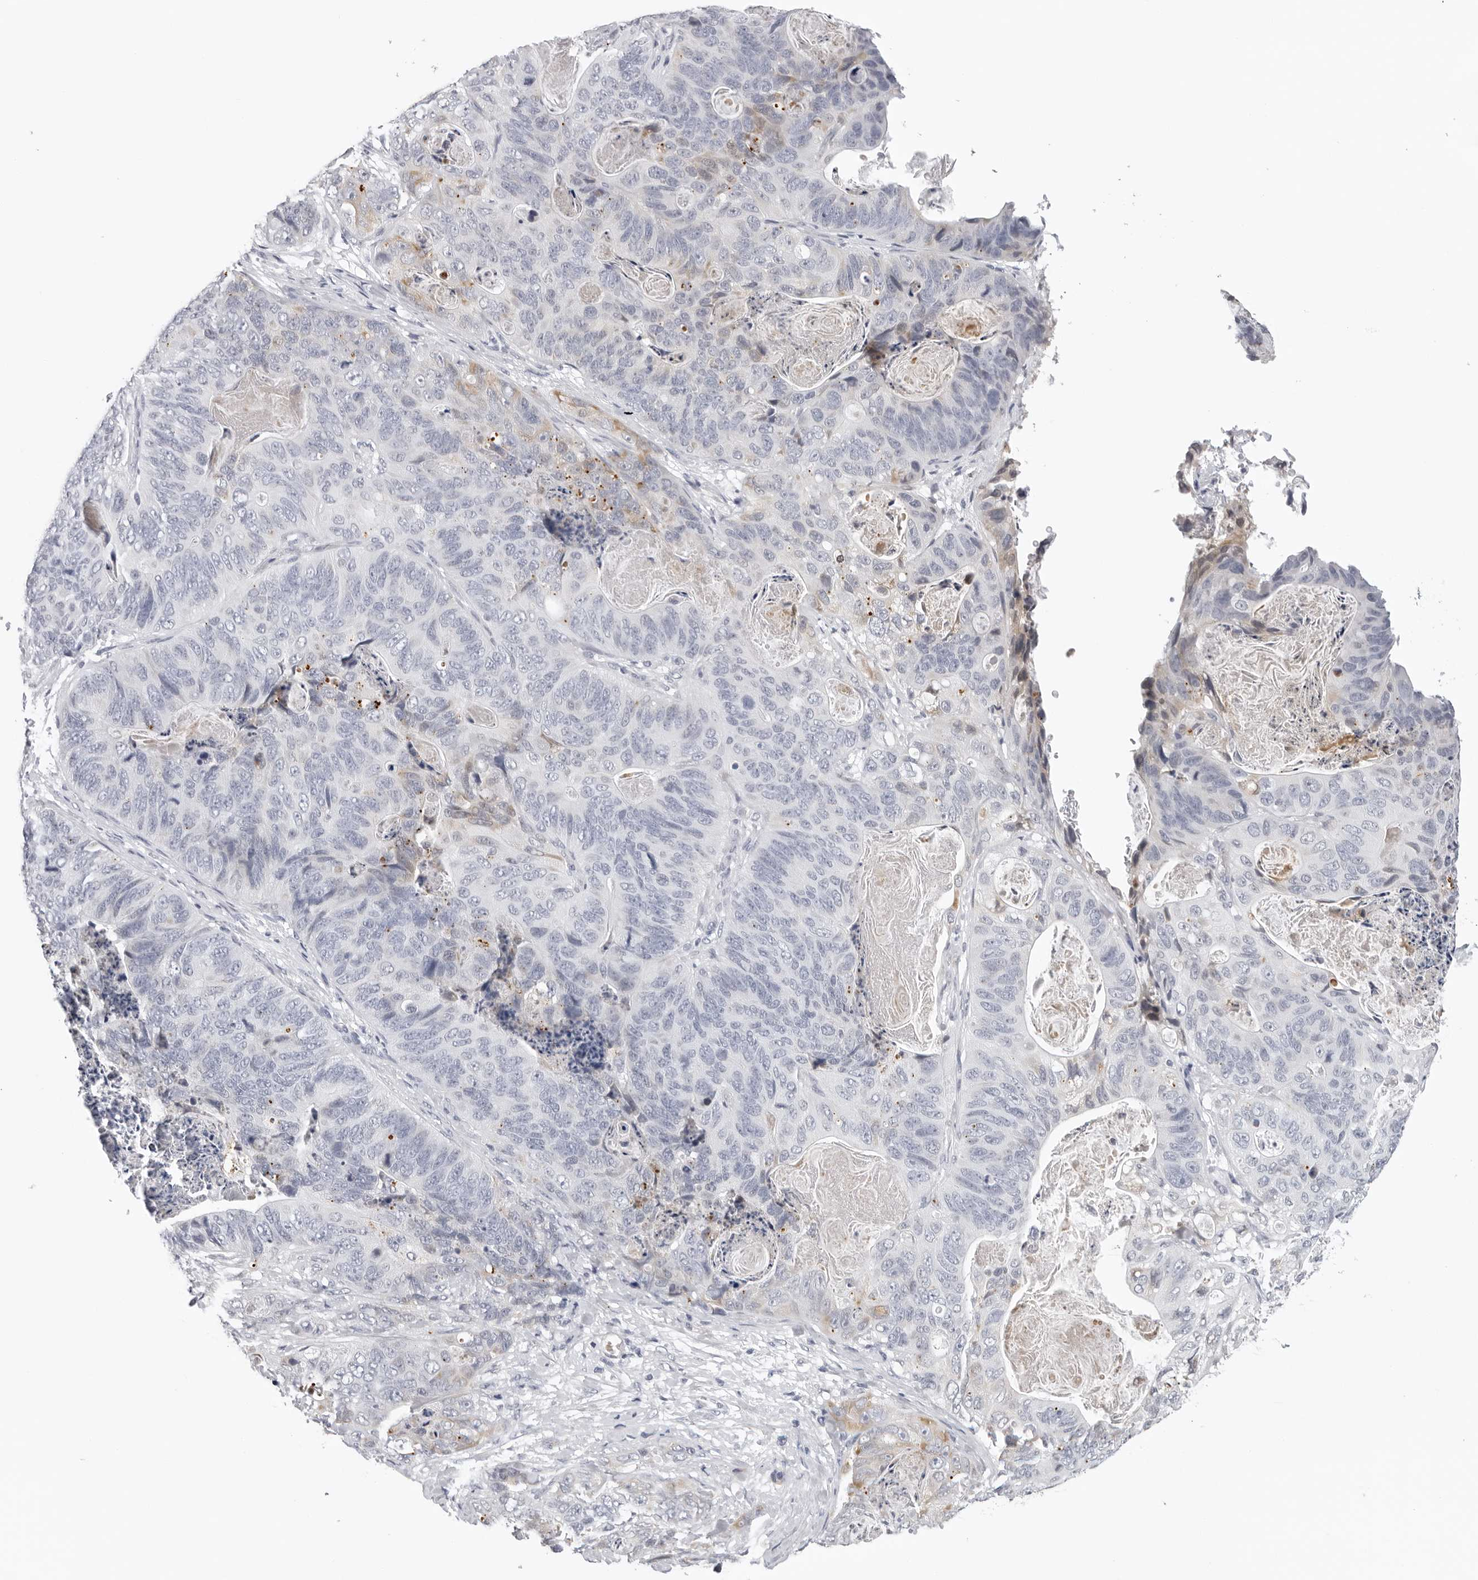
{"staining": {"intensity": "weak", "quantity": "<25%", "location": "cytoplasmic/membranous"}, "tissue": "stomach cancer", "cell_type": "Tumor cells", "image_type": "cancer", "snomed": [{"axis": "morphology", "description": "Normal tissue, NOS"}, {"axis": "morphology", "description": "Adenocarcinoma, NOS"}, {"axis": "topography", "description": "Stomach"}], "caption": "High magnification brightfield microscopy of stomach cancer (adenocarcinoma) stained with DAB (brown) and counterstained with hematoxylin (blue): tumor cells show no significant positivity.", "gene": "ZNF502", "patient": {"sex": "female", "age": 89}}